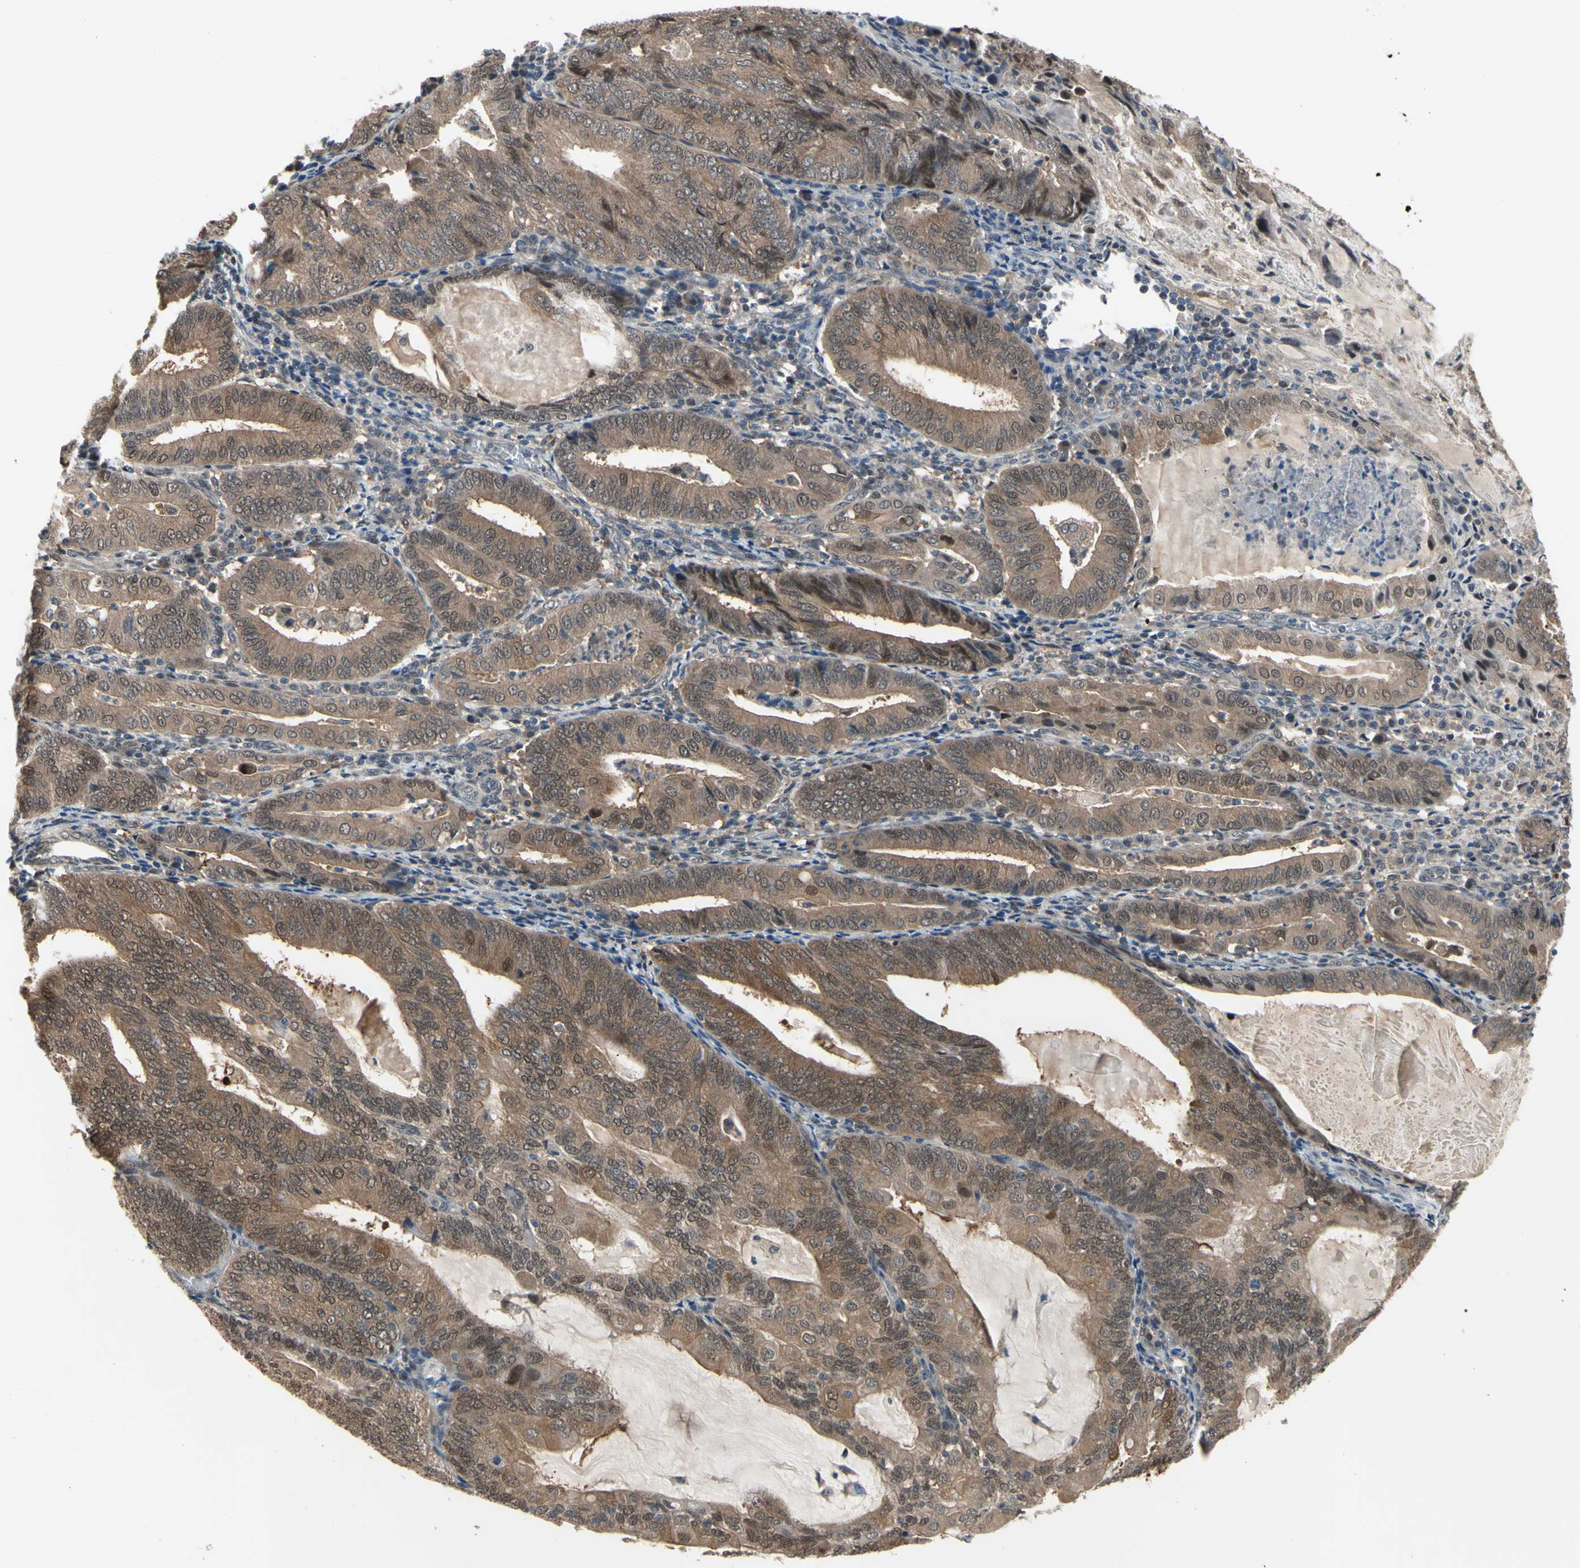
{"staining": {"intensity": "moderate", "quantity": ">75%", "location": "cytoplasmic/membranous"}, "tissue": "endometrial cancer", "cell_type": "Tumor cells", "image_type": "cancer", "snomed": [{"axis": "morphology", "description": "Adenocarcinoma, NOS"}, {"axis": "topography", "description": "Endometrium"}], "caption": "Immunohistochemical staining of human adenocarcinoma (endometrial) exhibits medium levels of moderate cytoplasmic/membranous protein expression in approximately >75% of tumor cells. The protein is stained brown, and the nuclei are stained in blue (DAB IHC with brightfield microscopy, high magnification).", "gene": "HSPA4", "patient": {"sex": "female", "age": 81}}